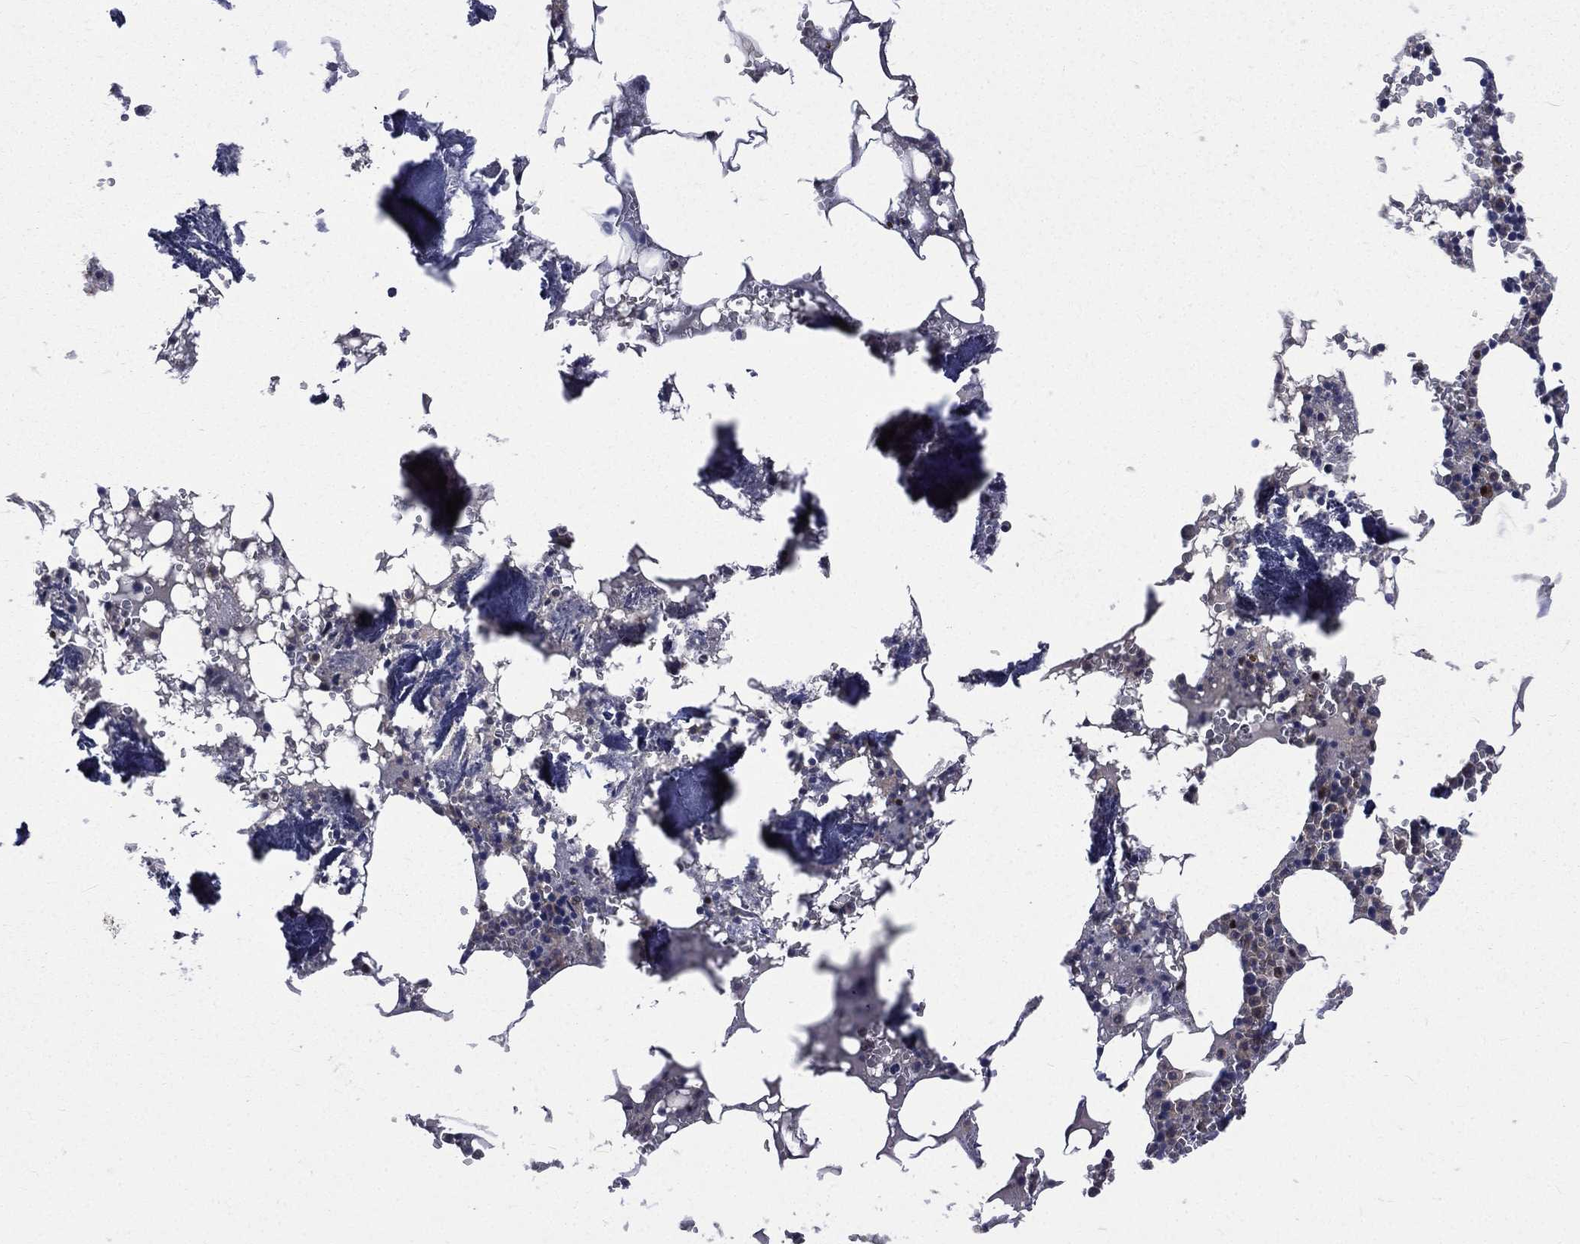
{"staining": {"intensity": "negative", "quantity": "none", "location": "none"}, "tissue": "bone marrow", "cell_type": "Hematopoietic cells", "image_type": "normal", "snomed": [{"axis": "morphology", "description": "Normal tissue, NOS"}, {"axis": "topography", "description": "Bone marrow"}], "caption": "Image shows no protein positivity in hematopoietic cells of unremarkable bone marrow. Nuclei are stained in blue.", "gene": "CA12", "patient": {"sex": "female", "age": 64}}